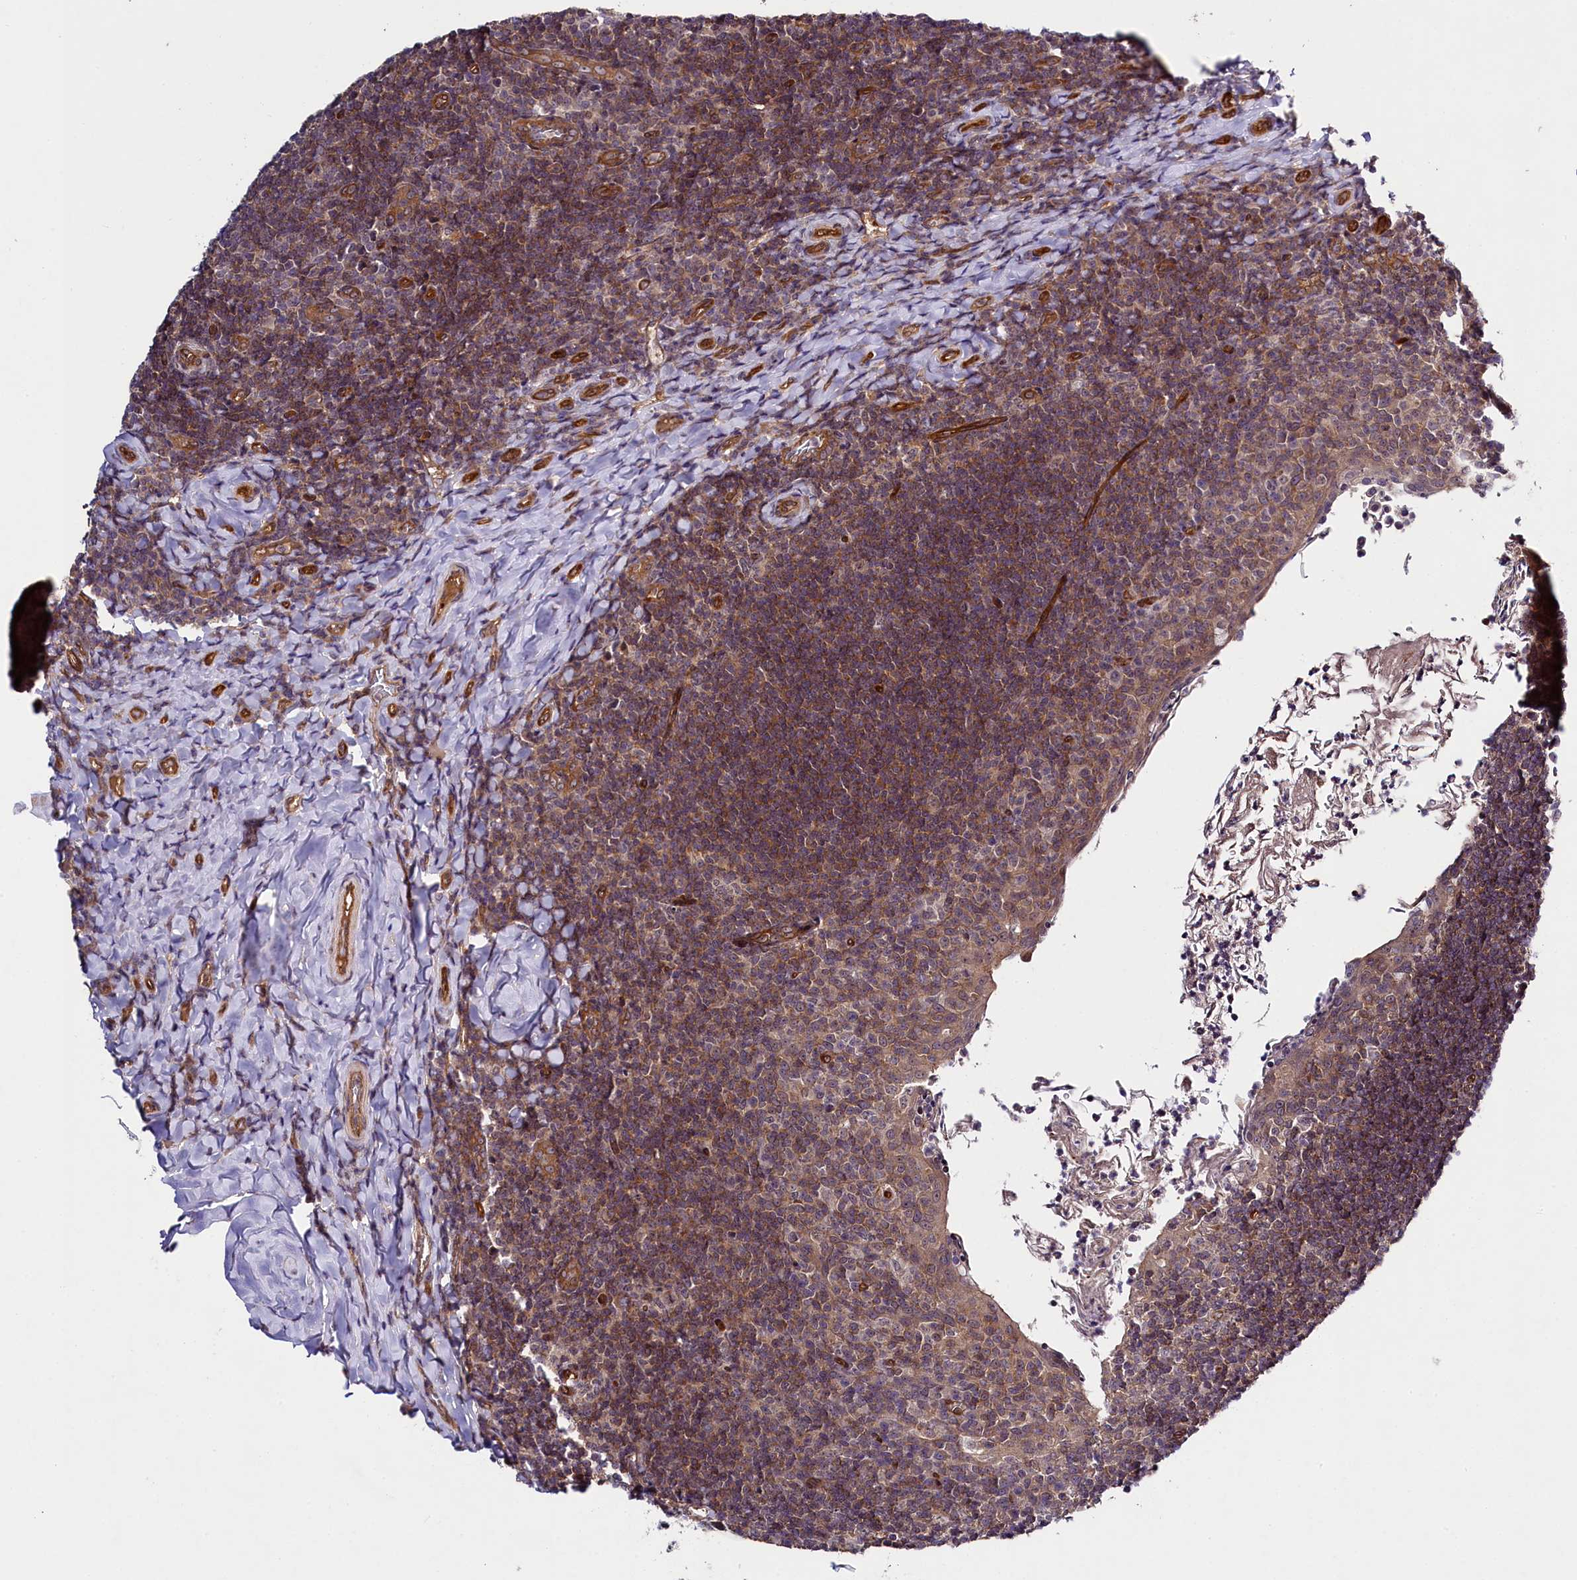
{"staining": {"intensity": "weak", "quantity": "<25%", "location": "cytoplasmic/membranous"}, "tissue": "tonsil", "cell_type": "Germinal center cells", "image_type": "normal", "snomed": [{"axis": "morphology", "description": "Normal tissue, NOS"}, {"axis": "topography", "description": "Tonsil"}], "caption": "Histopathology image shows no significant protein expression in germinal center cells of normal tonsil. Nuclei are stained in blue.", "gene": "SNRK", "patient": {"sex": "female", "age": 10}}